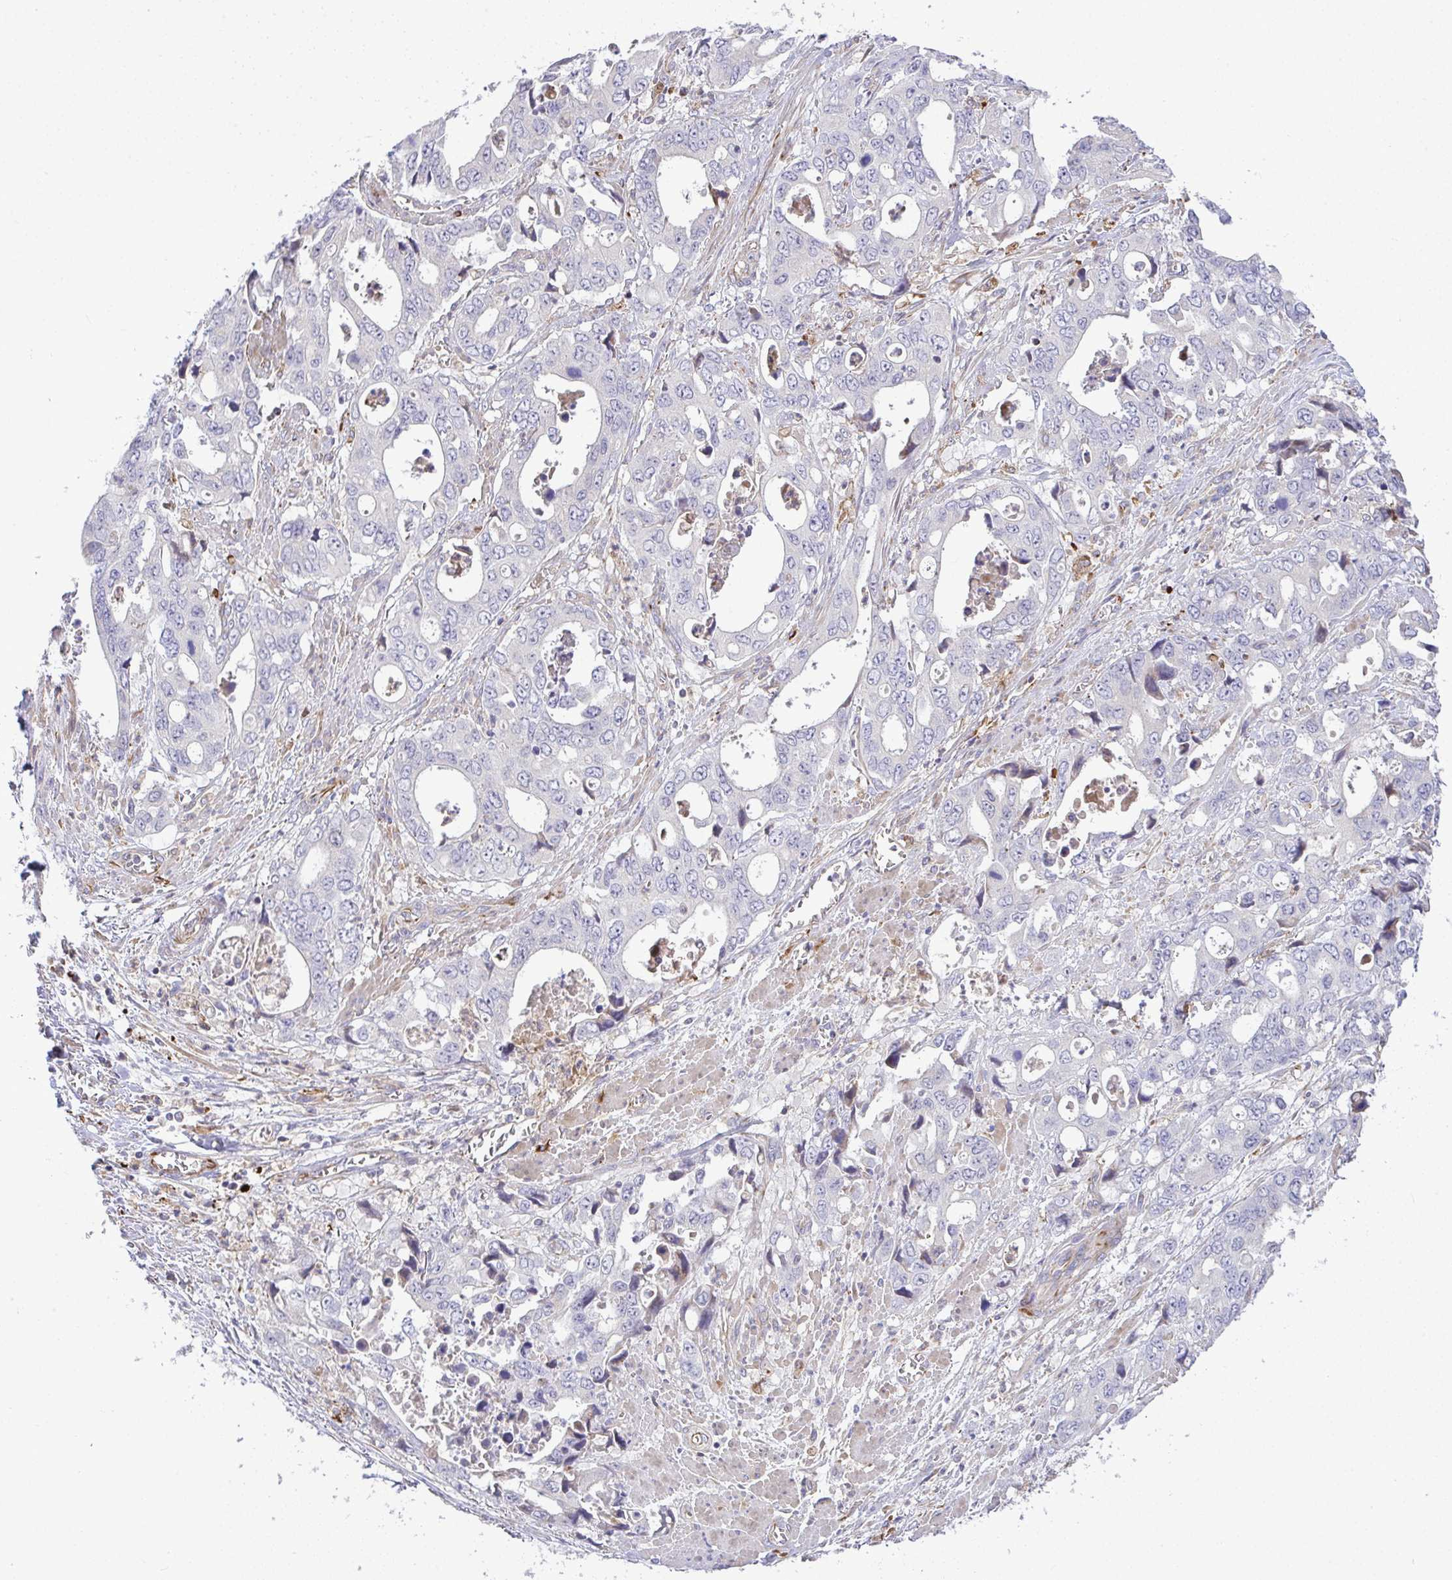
{"staining": {"intensity": "negative", "quantity": "none", "location": "none"}, "tissue": "stomach cancer", "cell_type": "Tumor cells", "image_type": "cancer", "snomed": [{"axis": "morphology", "description": "Adenocarcinoma, NOS"}, {"axis": "topography", "description": "Stomach, upper"}], "caption": "The histopathology image displays no significant expression in tumor cells of stomach adenocarcinoma.", "gene": "GRID2", "patient": {"sex": "male", "age": 74}}